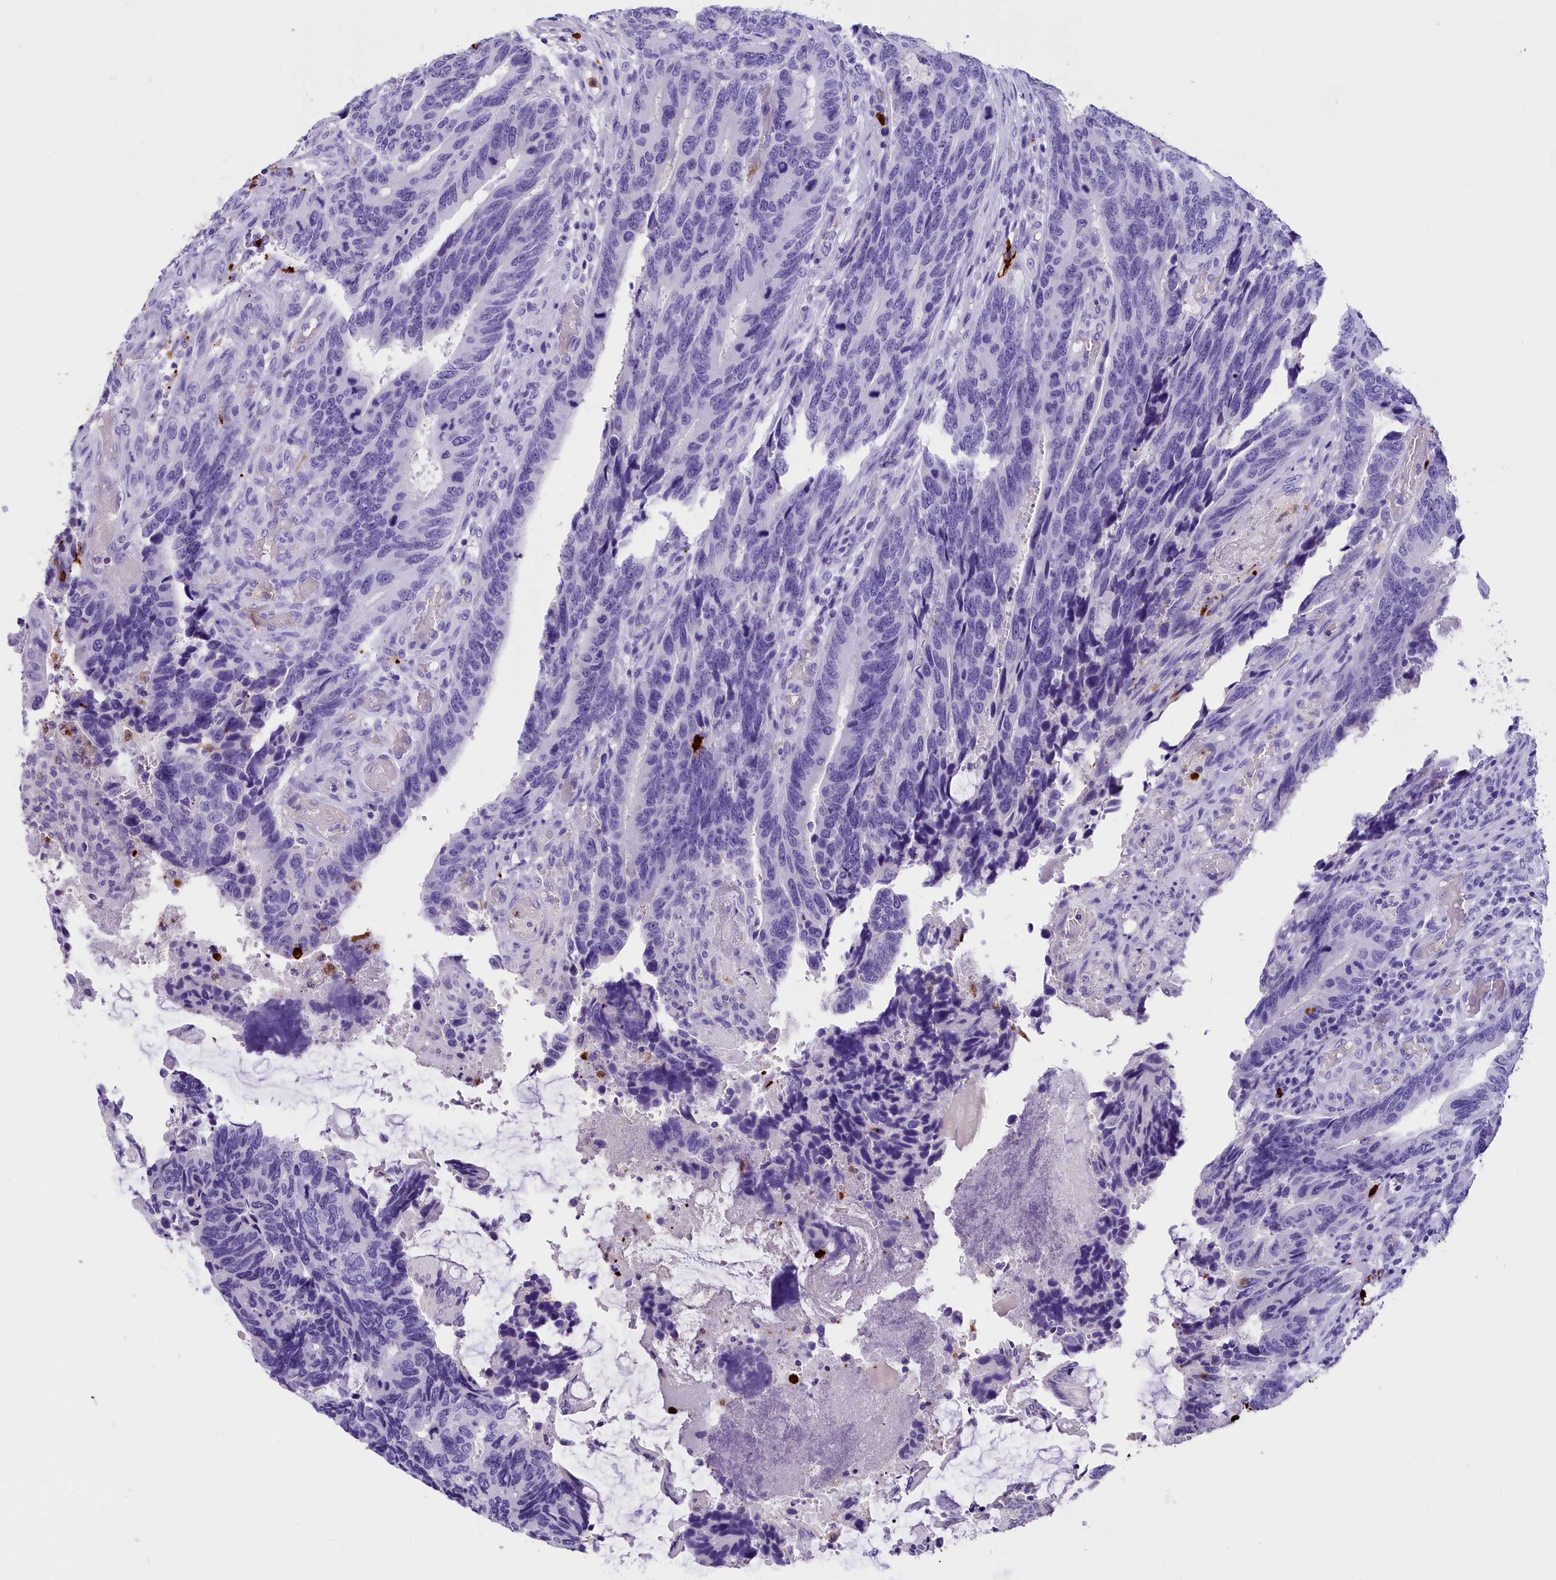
{"staining": {"intensity": "negative", "quantity": "none", "location": "none"}, "tissue": "colorectal cancer", "cell_type": "Tumor cells", "image_type": "cancer", "snomed": [{"axis": "morphology", "description": "Adenocarcinoma, NOS"}, {"axis": "topography", "description": "Colon"}], "caption": "Protein analysis of colorectal cancer demonstrates no significant staining in tumor cells. Brightfield microscopy of immunohistochemistry stained with DAB (3,3'-diaminobenzidine) (brown) and hematoxylin (blue), captured at high magnification.", "gene": "CLC", "patient": {"sex": "male", "age": 87}}